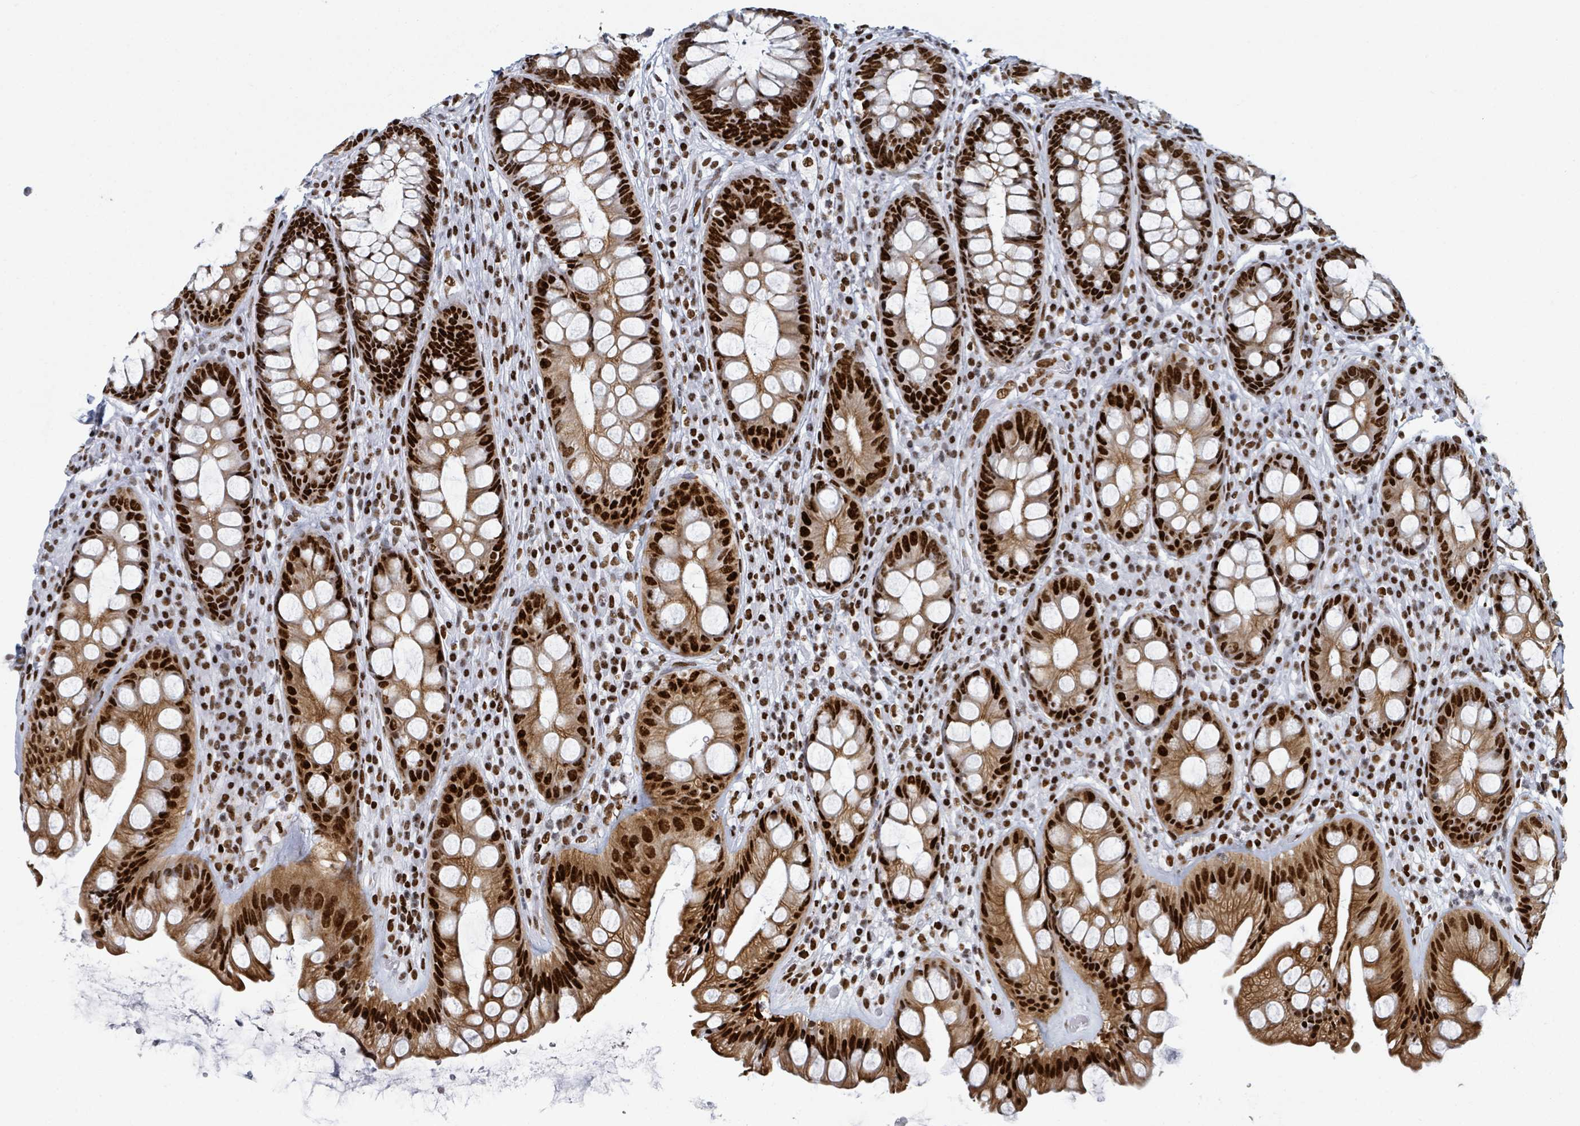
{"staining": {"intensity": "strong", "quantity": ">75%", "location": "nuclear"}, "tissue": "rectum", "cell_type": "Glandular cells", "image_type": "normal", "snomed": [{"axis": "morphology", "description": "Normal tissue, NOS"}, {"axis": "topography", "description": "Rectum"}], "caption": "Strong nuclear positivity is seen in approximately >75% of glandular cells in unremarkable rectum. (DAB (3,3'-diaminobenzidine) IHC, brown staining for protein, blue staining for nuclei).", "gene": "DHX16", "patient": {"sex": "male", "age": 74}}